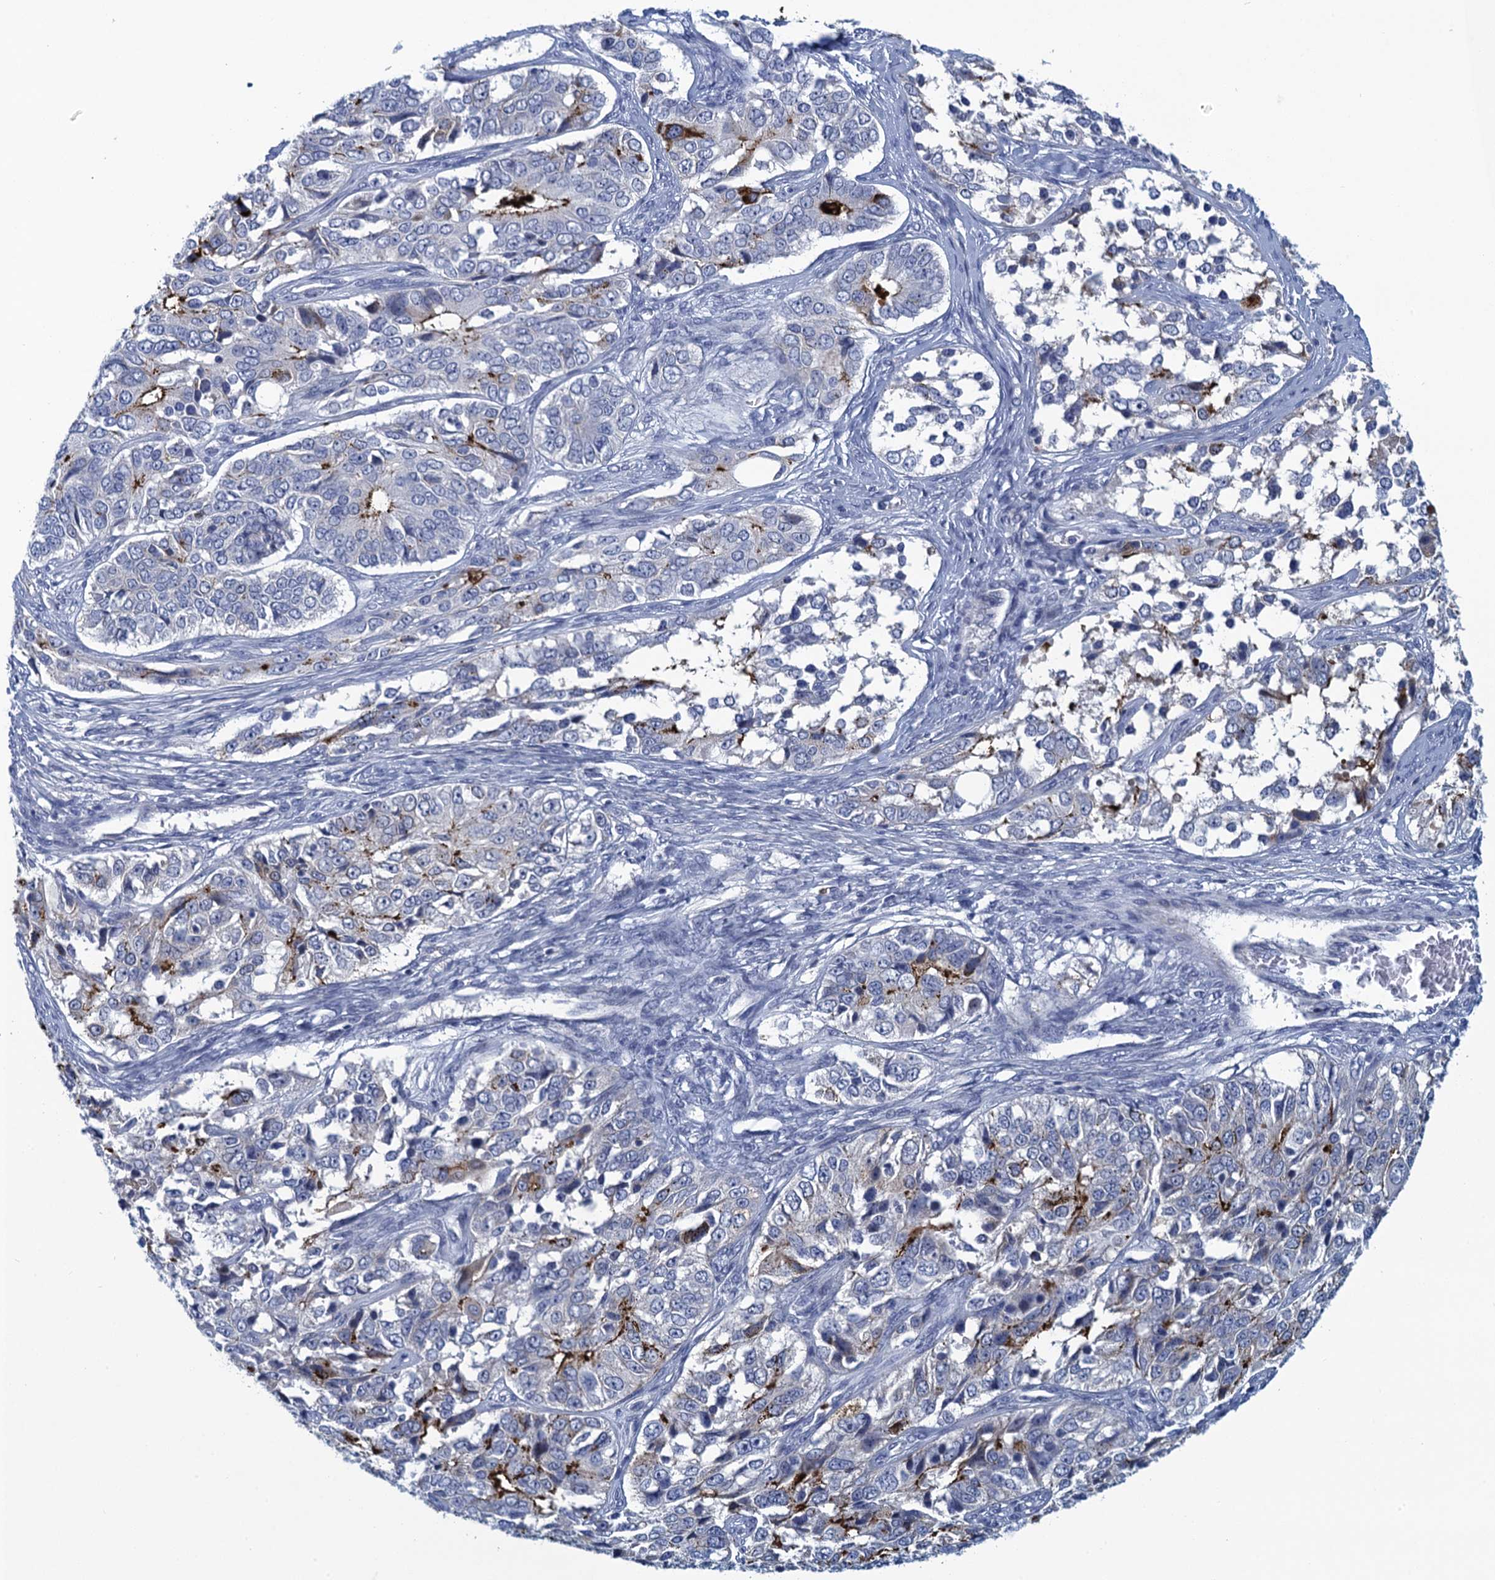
{"staining": {"intensity": "strong", "quantity": "<25%", "location": "cytoplasmic/membranous"}, "tissue": "ovarian cancer", "cell_type": "Tumor cells", "image_type": "cancer", "snomed": [{"axis": "morphology", "description": "Carcinoma, endometroid"}, {"axis": "topography", "description": "Ovary"}], "caption": "A micrograph of human ovarian cancer stained for a protein shows strong cytoplasmic/membranous brown staining in tumor cells.", "gene": "SCEL", "patient": {"sex": "female", "age": 51}}